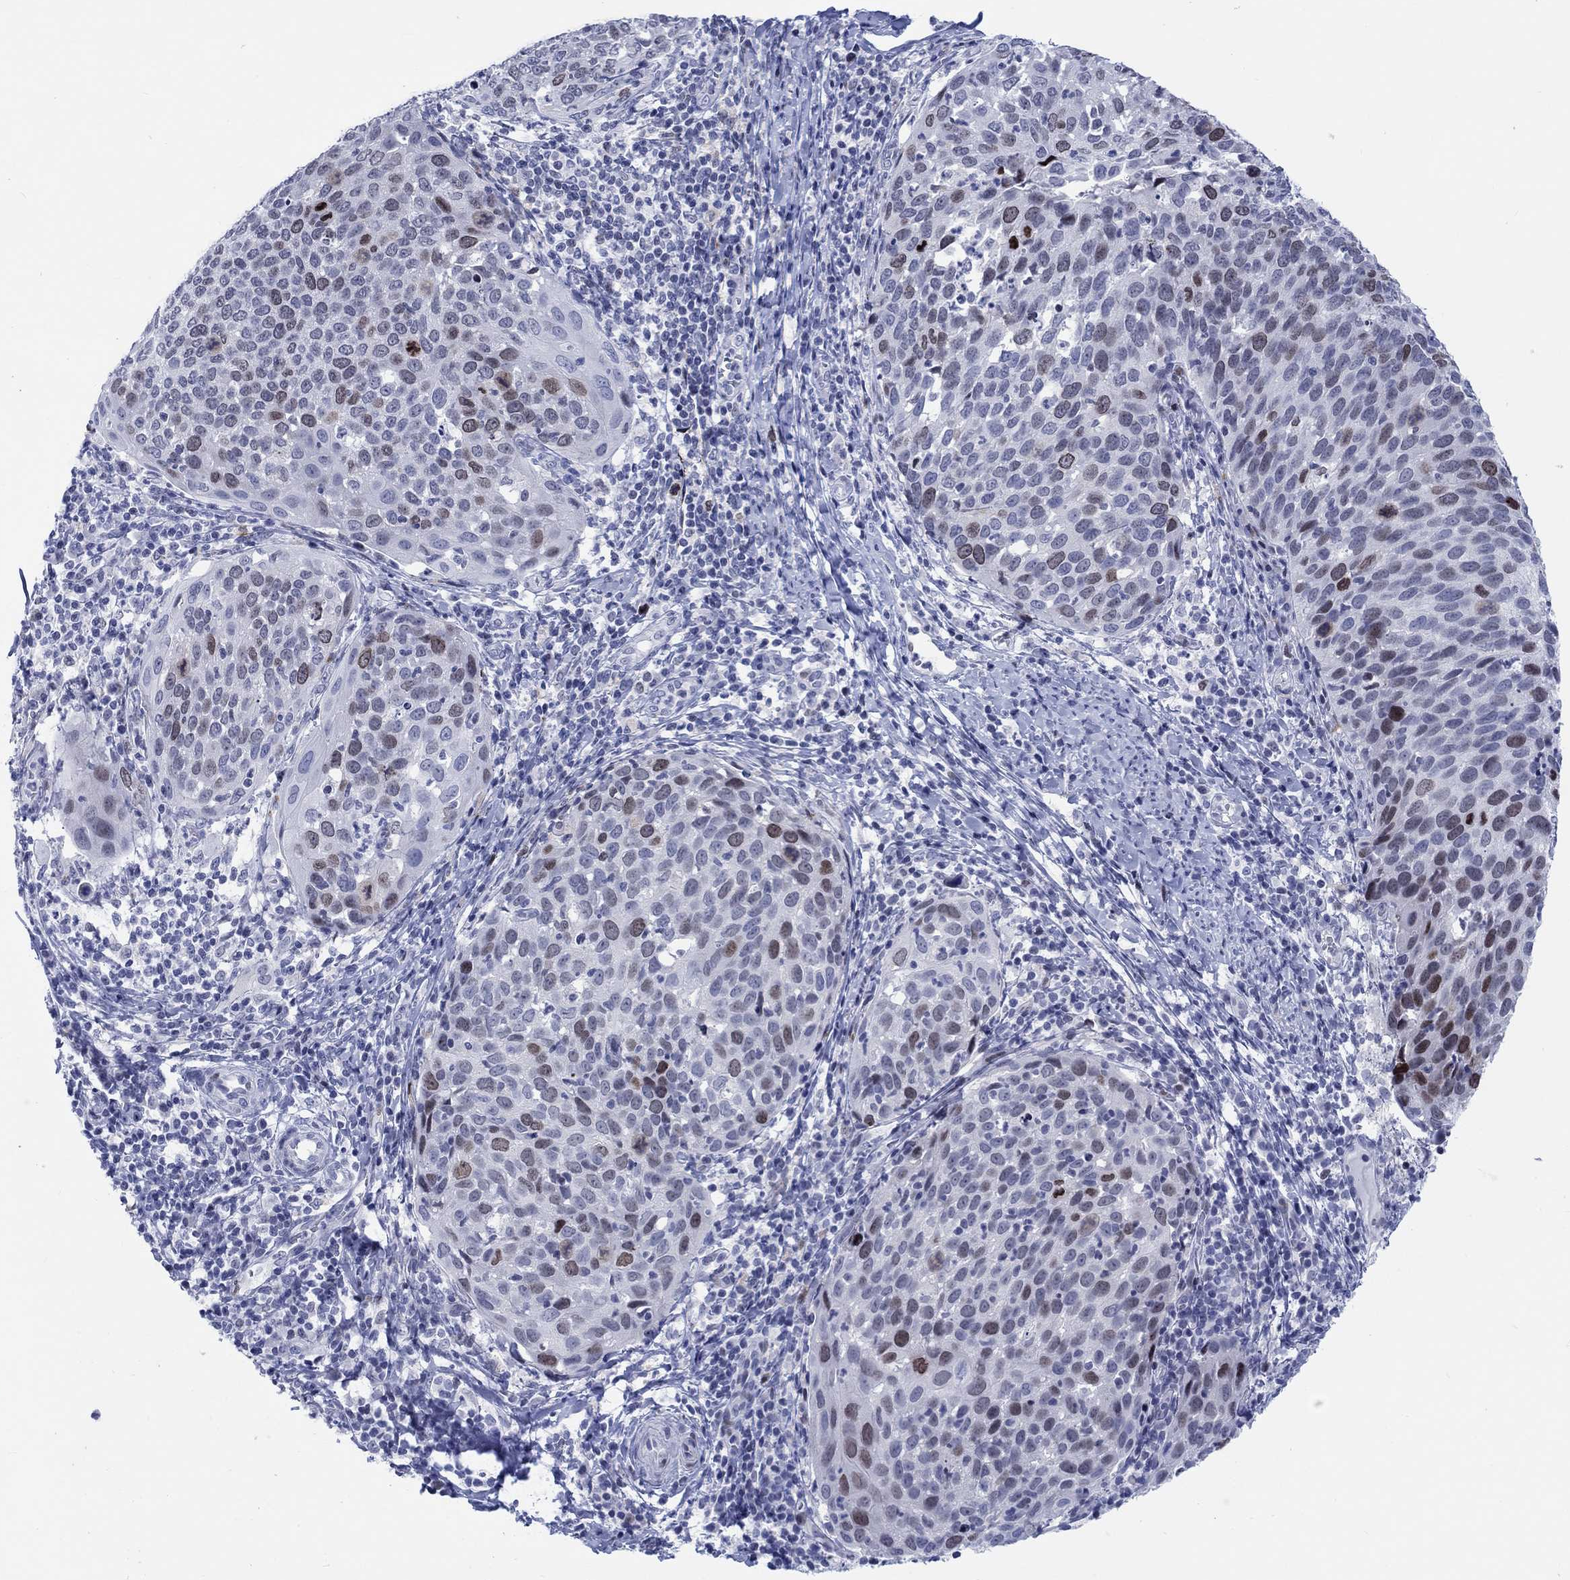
{"staining": {"intensity": "moderate", "quantity": "<25%", "location": "nuclear"}, "tissue": "cervical cancer", "cell_type": "Tumor cells", "image_type": "cancer", "snomed": [{"axis": "morphology", "description": "Squamous cell carcinoma, NOS"}, {"axis": "topography", "description": "Cervix"}], "caption": "Protein analysis of squamous cell carcinoma (cervical) tissue reveals moderate nuclear expression in about <25% of tumor cells.", "gene": "CDCA2", "patient": {"sex": "female", "age": 54}}